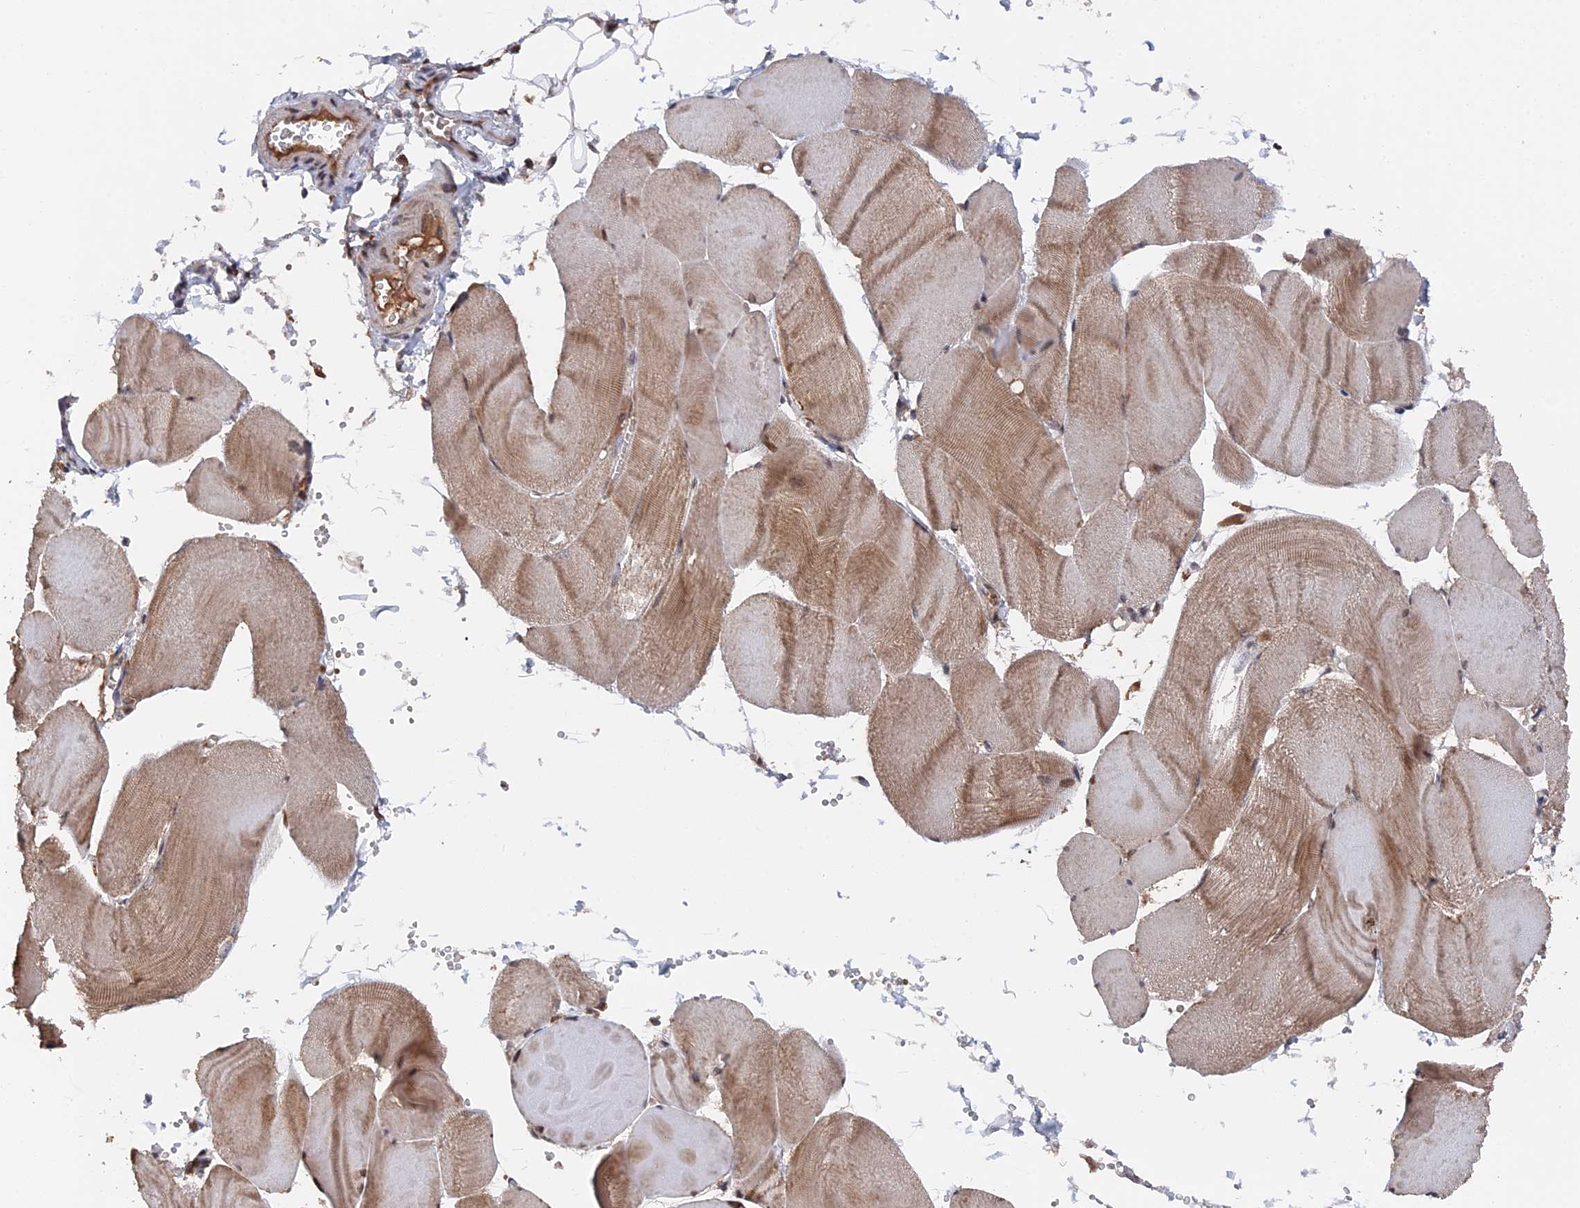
{"staining": {"intensity": "weak", "quantity": ">75%", "location": "cytoplasmic/membranous,nuclear"}, "tissue": "skeletal muscle", "cell_type": "Myocytes", "image_type": "normal", "snomed": [{"axis": "morphology", "description": "Normal tissue, NOS"}, {"axis": "morphology", "description": "Basal cell carcinoma"}, {"axis": "topography", "description": "Skeletal muscle"}], "caption": "The image demonstrates staining of benign skeletal muscle, revealing weak cytoplasmic/membranous,nuclear protein positivity (brown color) within myocytes.", "gene": "CEACAM21", "patient": {"sex": "female", "age": 64}}